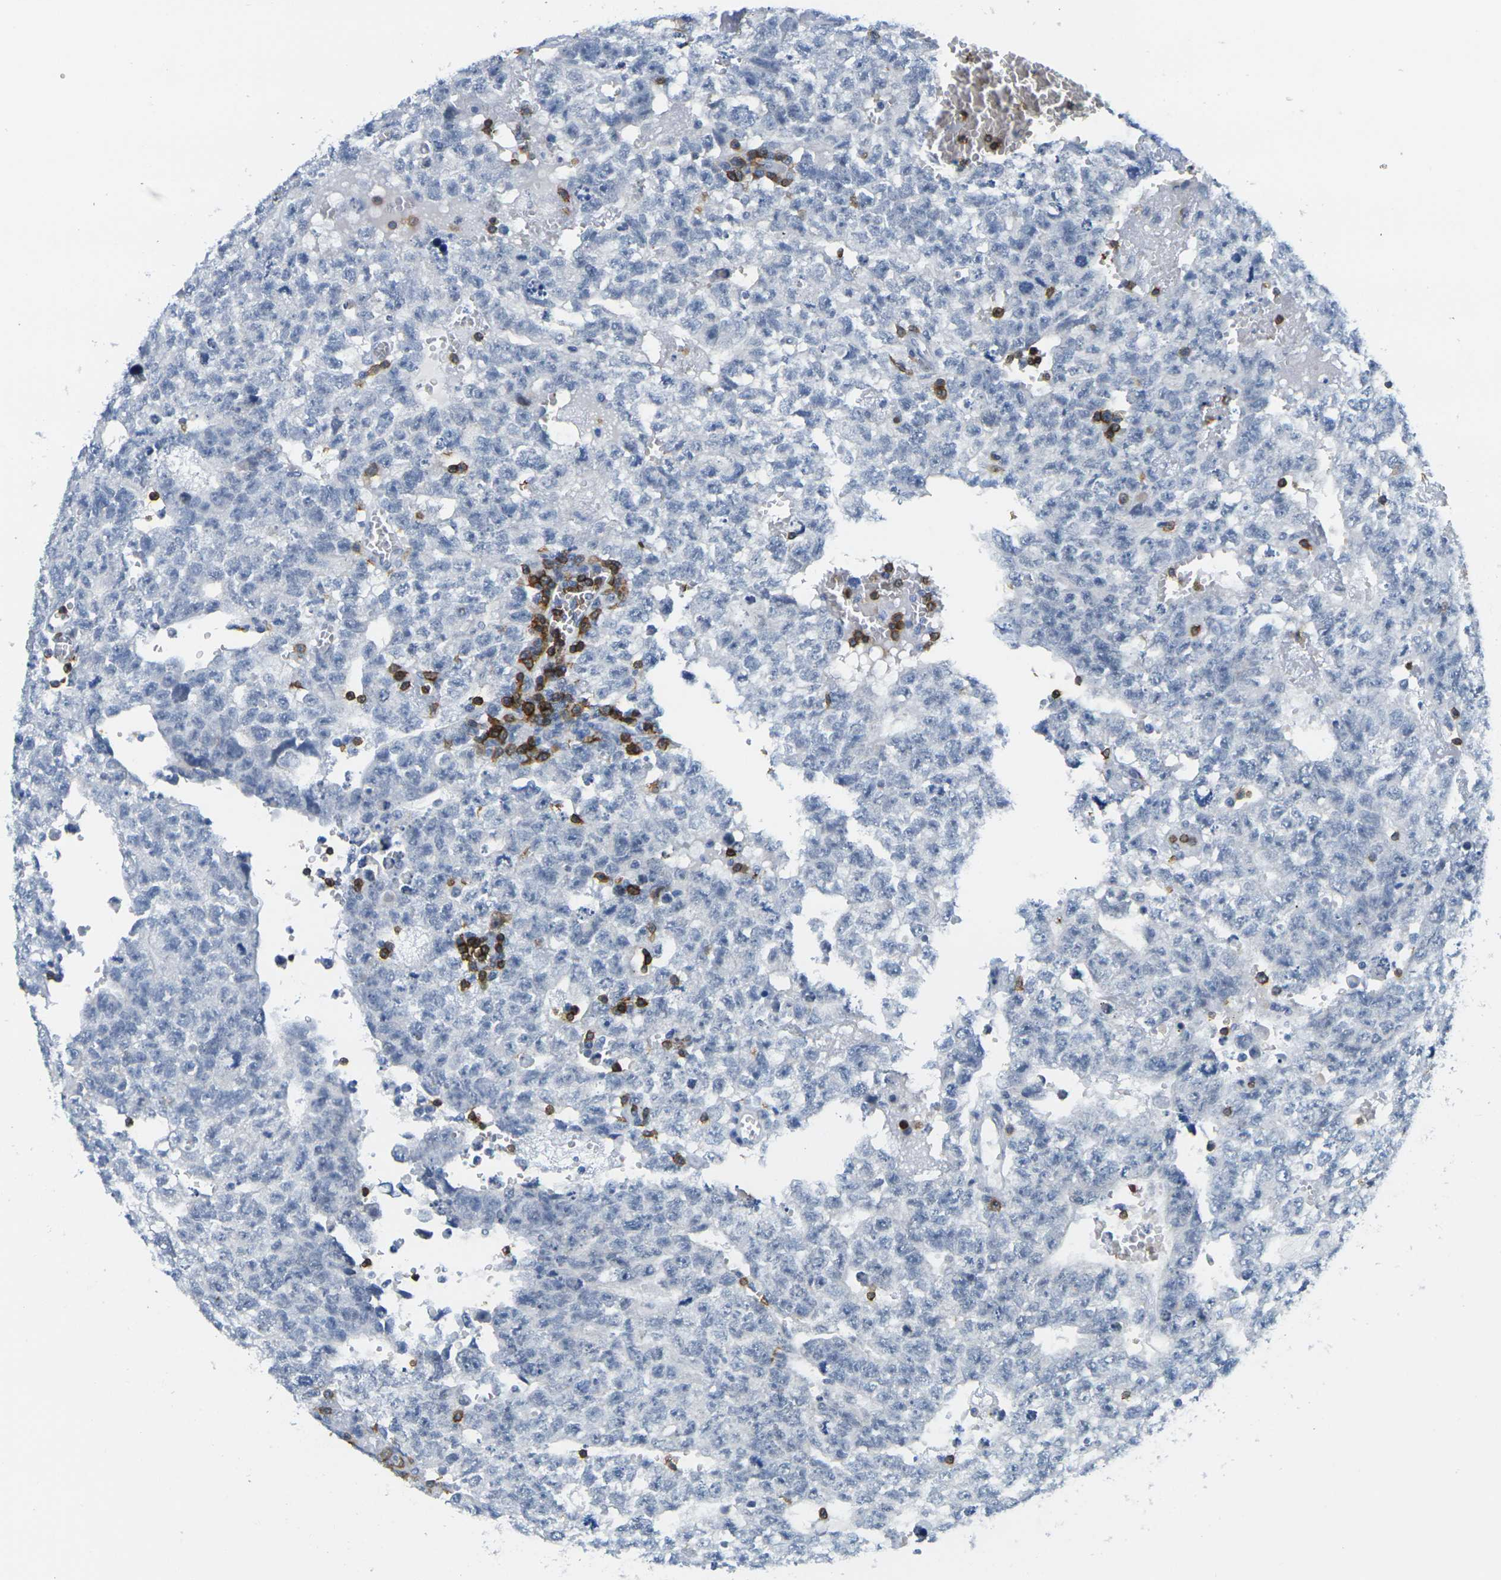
{"staining": {"intensity": "negative", "quantity": "none", "location": "none"}, "tissue": "testis cancer", "cell_type": "Tumor cells", "image_type": "cancer", "snomed": [{"axis": "morphology", "description": "Seminoma, NOS"}, {"axis": "morphology", "description": "Carcinoma, Embryonal, NOS"}, {"axis": "topography", "description": "Testis"}], "caption": "Immunohistochemistry (IHC) of human testis seminoma exhibits no staining in tumor cells.", "gene": "CD3D", "patient": {"sex": "male", "age": 38}}